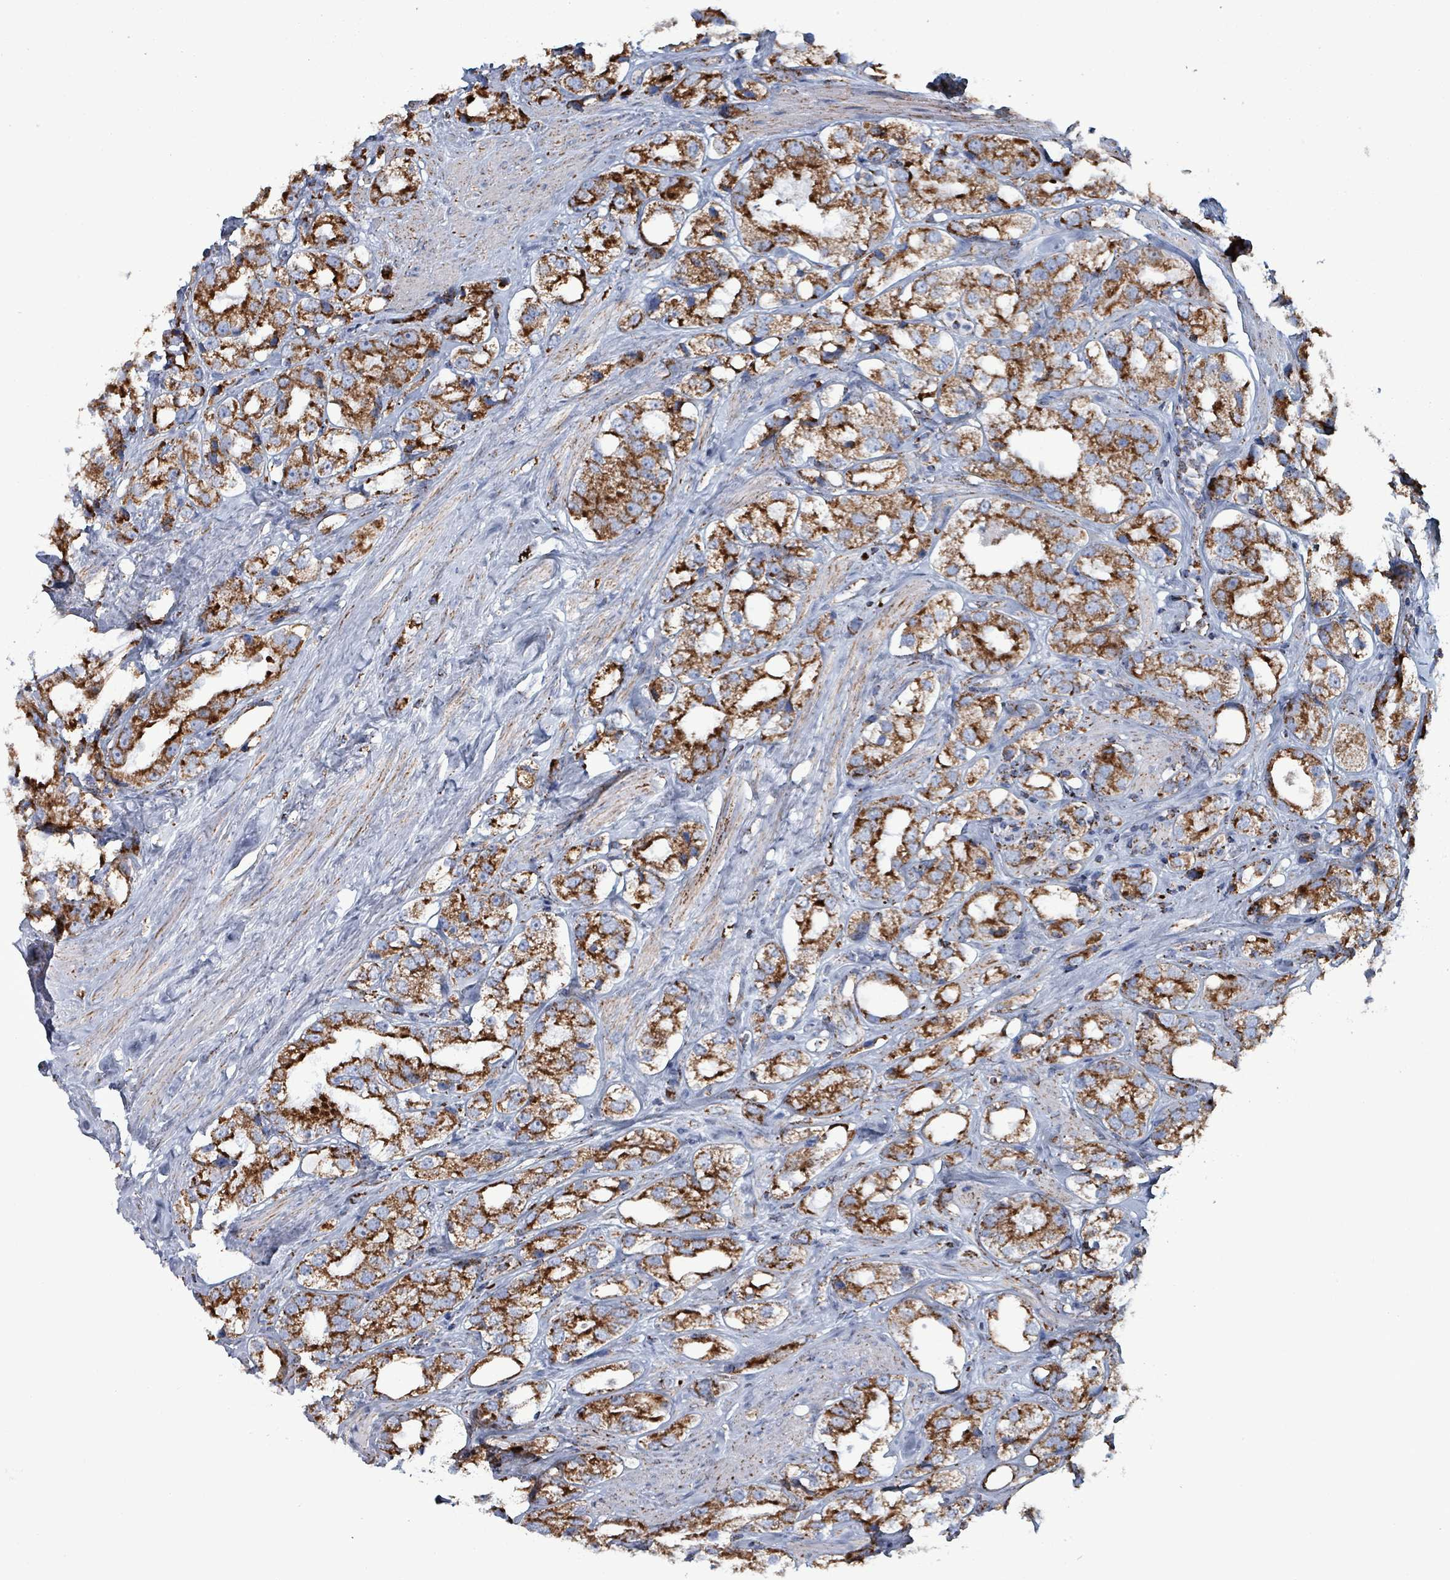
{"staining": {"intensity": "strong", "quantity": ">75%", "location": "cytoplasmic/membranous"}, "tissue": "prostate cancer", "cell_type": "Tumor cells", "image_type": "cancer", "snomed": [{"axis": "morphology", "description": "Adenocarcinoma, NOS"}, {"axis": "topography", "description": "Prostate"}], "caption": "Prostate cancer (adenocarcinoma) stained for a protein (brown) demonstrates strong cytoplasmic/membranous positive expression in about >75% of tumor cells.", "gene": "IDH3B", "patient": {"sex": "male", "age": 79}}